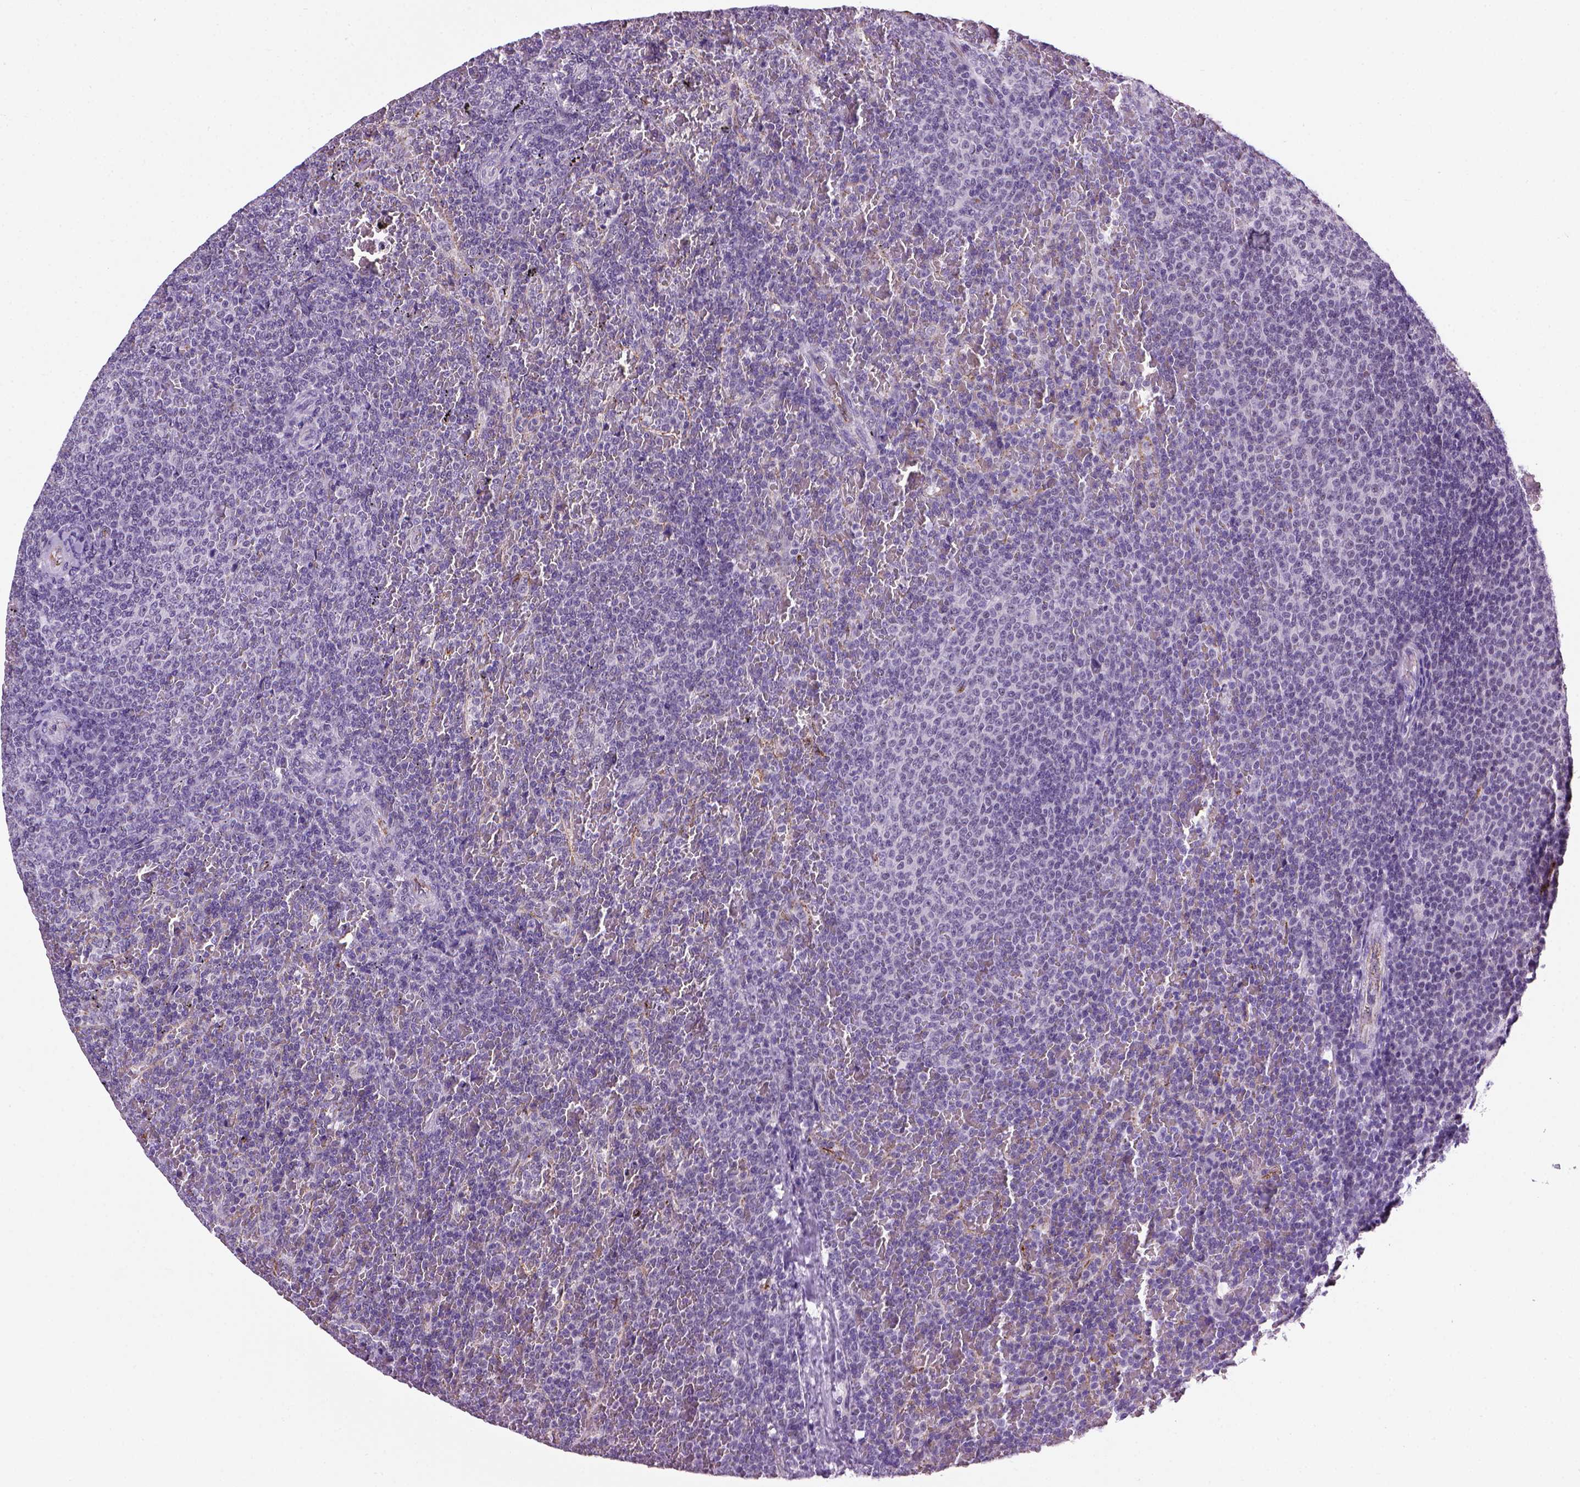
{"staining": {"intensity": "negative", "quantity": "none", "location": "none"}, "tissue": "lymphoma", "cell_type": "Tumor cells", "image_type": "cancer", "snomed": [{"axis": "morphology", "description": "Malignant lymphoma, non-Hodgkin's type, Low grade"}, {"axis": "topography", "description": "Spleen"}], "caption": "This micrograph is of lymphoma stained with immunohistochemistry to label a protein in brown with the nuclei are counter-stained blue. There is no staining in tumor cells. (Brightfield microscopy of DAB (3,3'-diaminobenzidine) immunohistochemistry (IHC) at high magnification).", "gene": "VWF", "patient": {"sex": "female", "age": 77}}